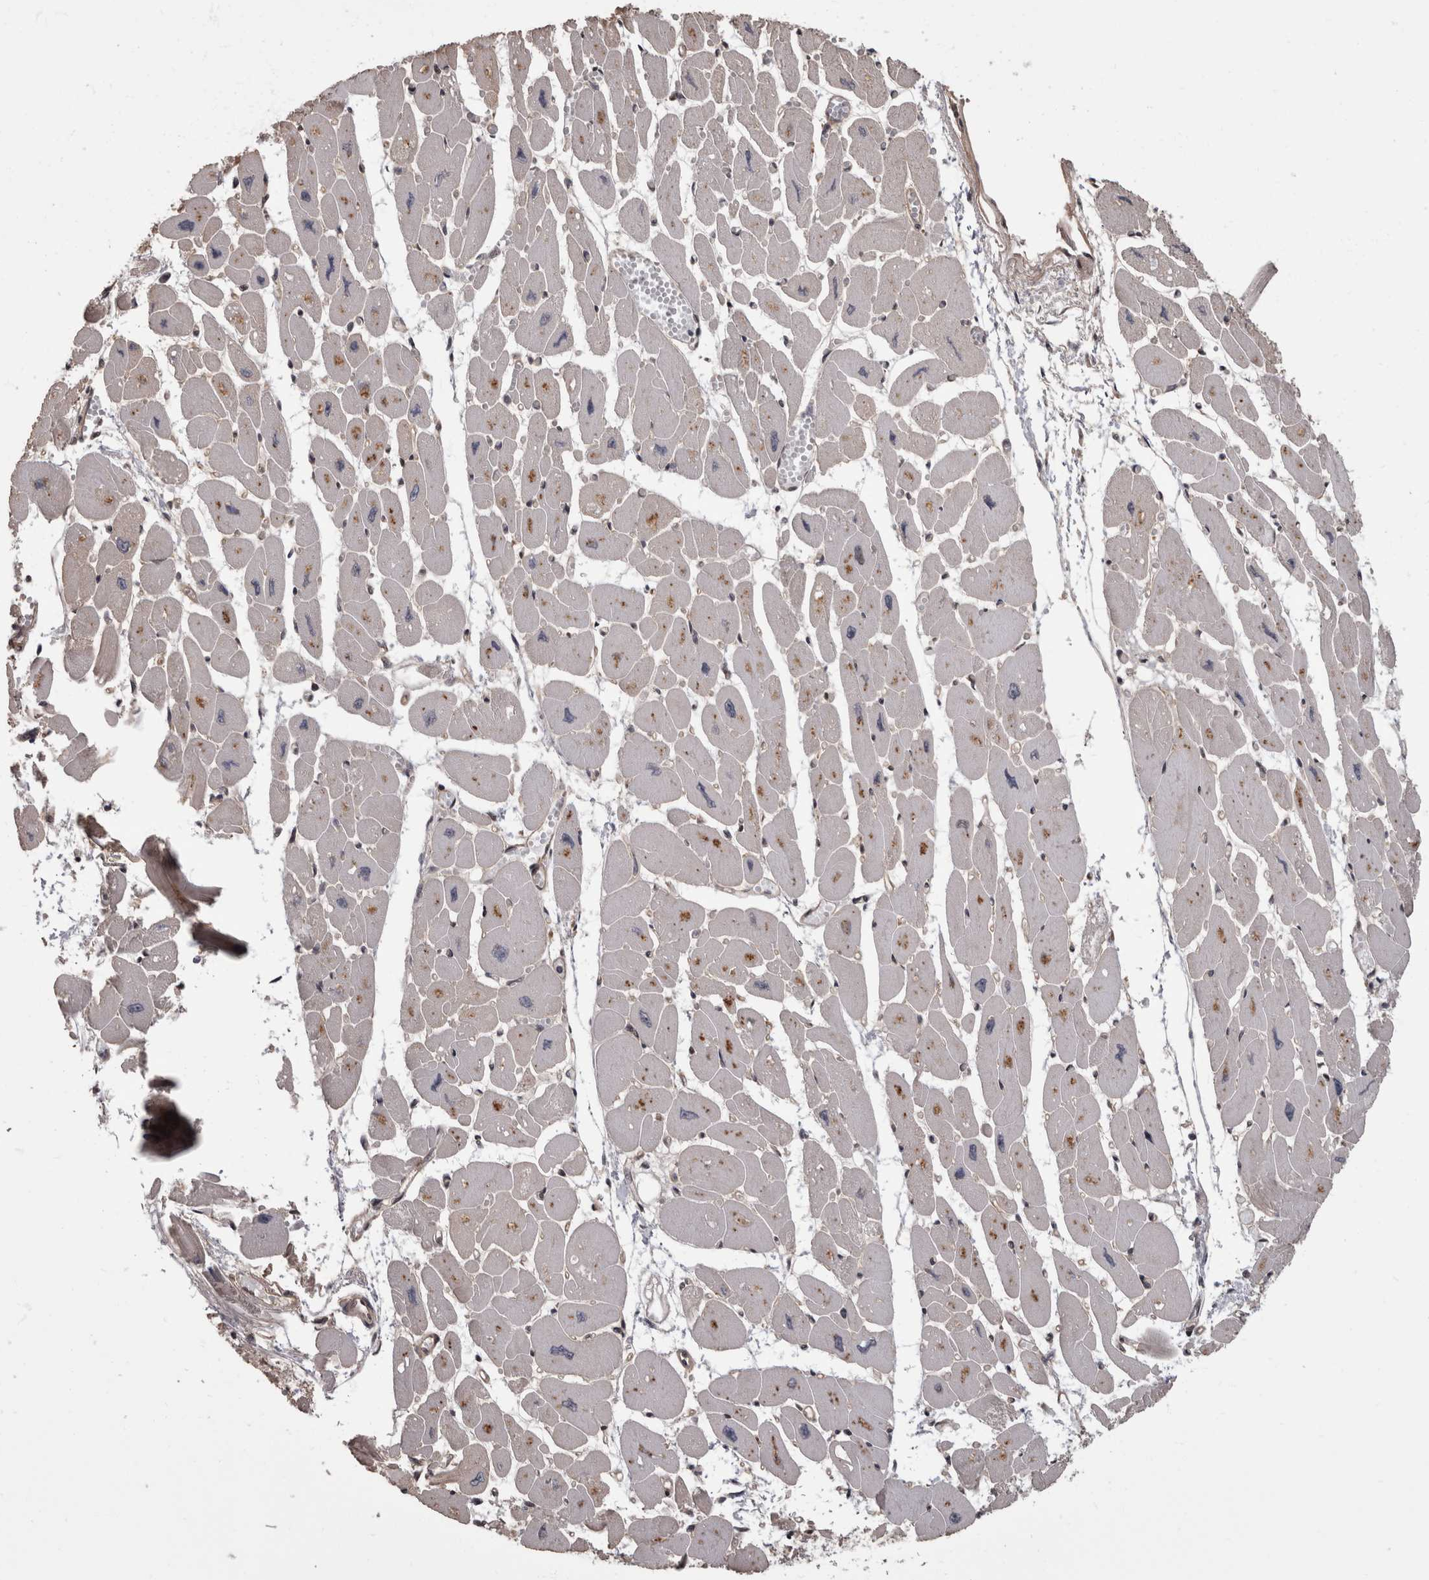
{"staining": {"intensity": "weak", "quantity": "25%-75%", "location": "cytoplasmic/membranous,nuclear"}, "tissue": "heart muscle", "cell_type": "Cardiomyocytes", "image_type": "normal", "snomed": [{"axis": "morphology", "description": "Normal tissue, NOS"}, {"axis": "topography", "description": "Heart"}], "caption": "A photomicrograph of heart muscle stained for a protein reveals weak cytoplasmic/membranous,nuclear brown staining in cardiomyocytes.", "gene": "AKT3", "patient": {"sex": "female", "age": 54}}